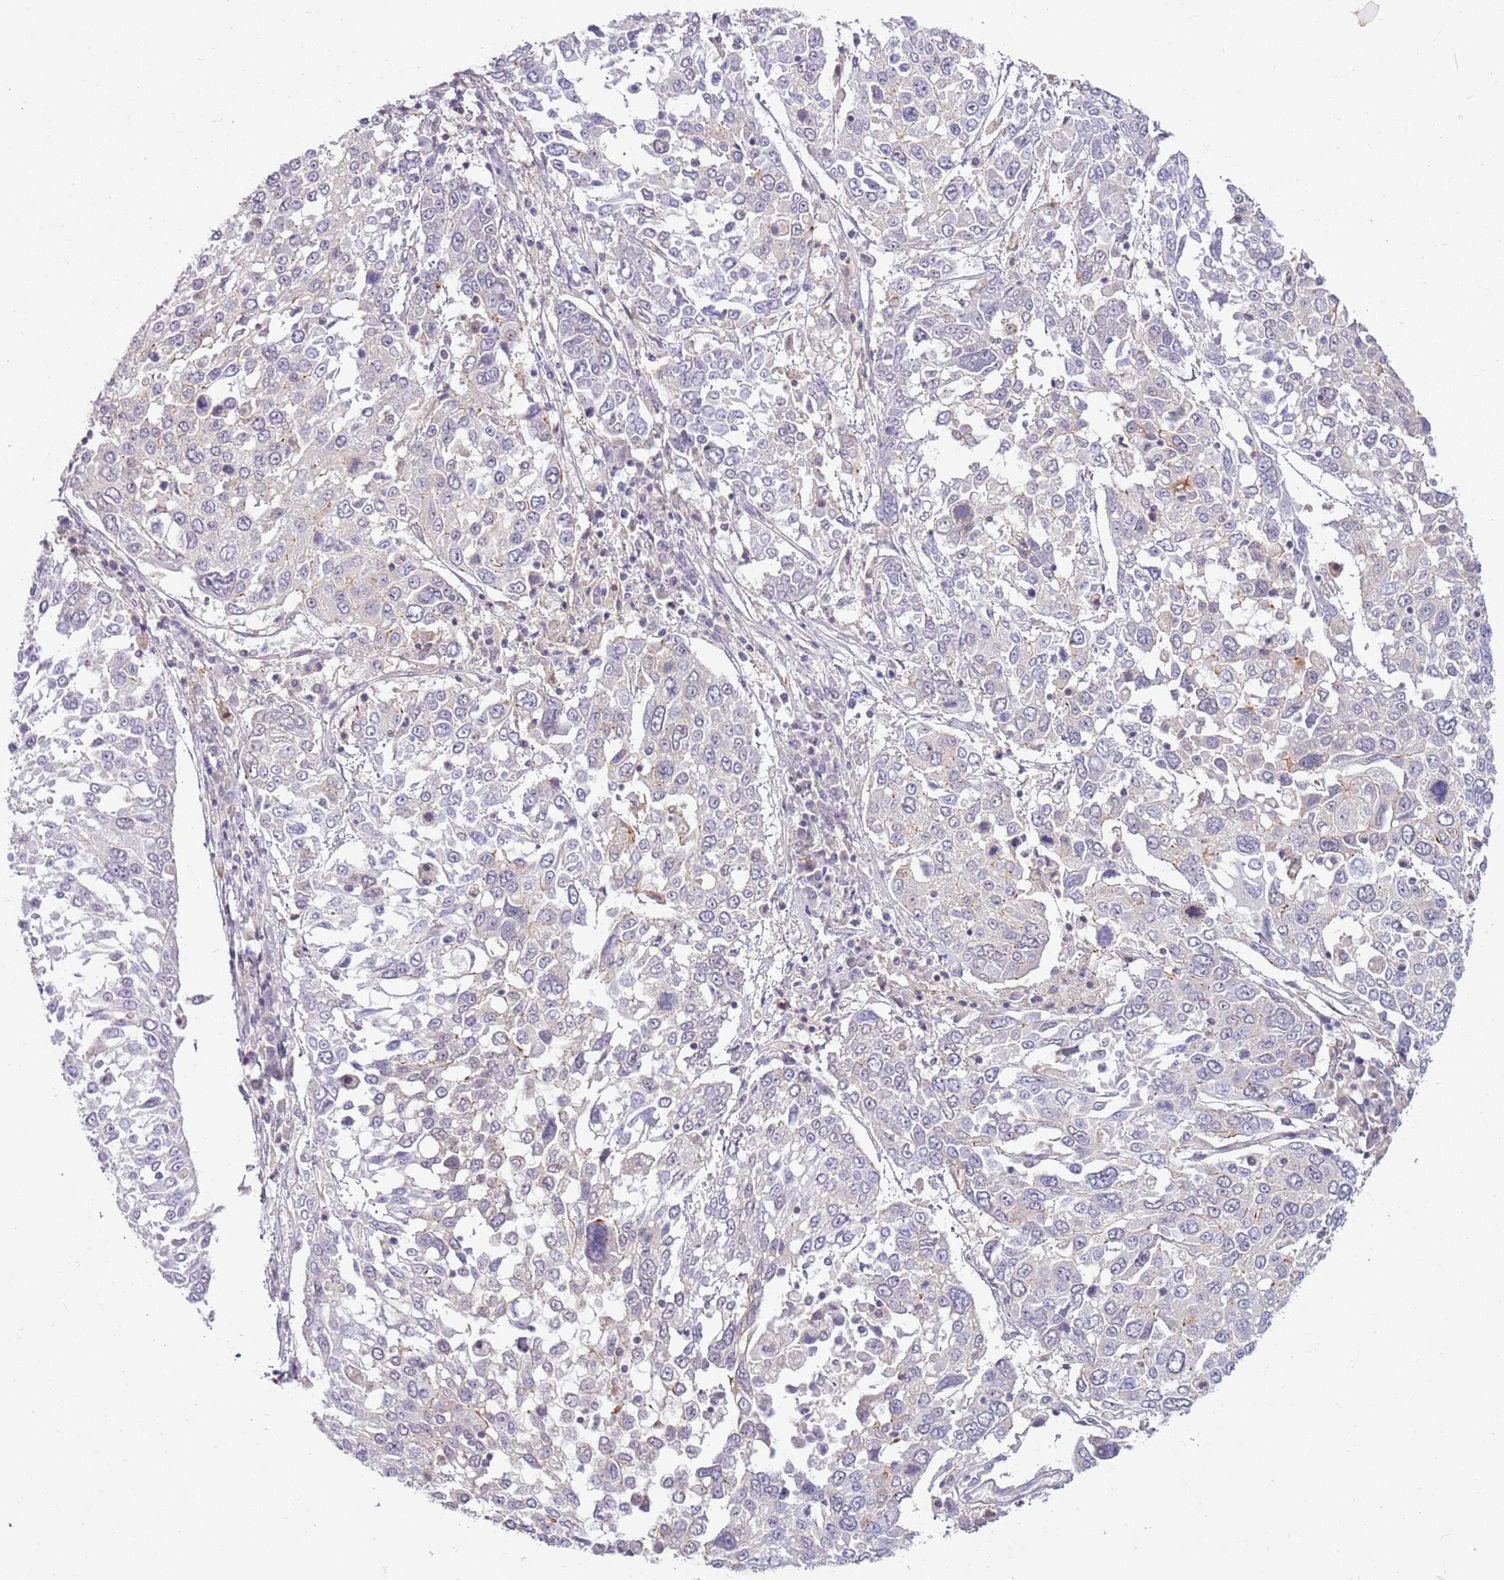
{"staining": {"intensity": "negative", "quantity": "none", "location": "none"}, "tissue": "lung cancer", "cell_type": "Tumor cells", "image_type": "cancer", "snomed": [{"axis": "morphology", "description": "Squamous cell carcinoma, NOS"}, {"axis": "topography", "description": "Lung"}], "caption": "The photomicrograph reveals no significant staining in tumor cells of squamous cell carcinoma (lung).", "gene": "CAPN7", "patient": {"sex": "male", "age": 65}}